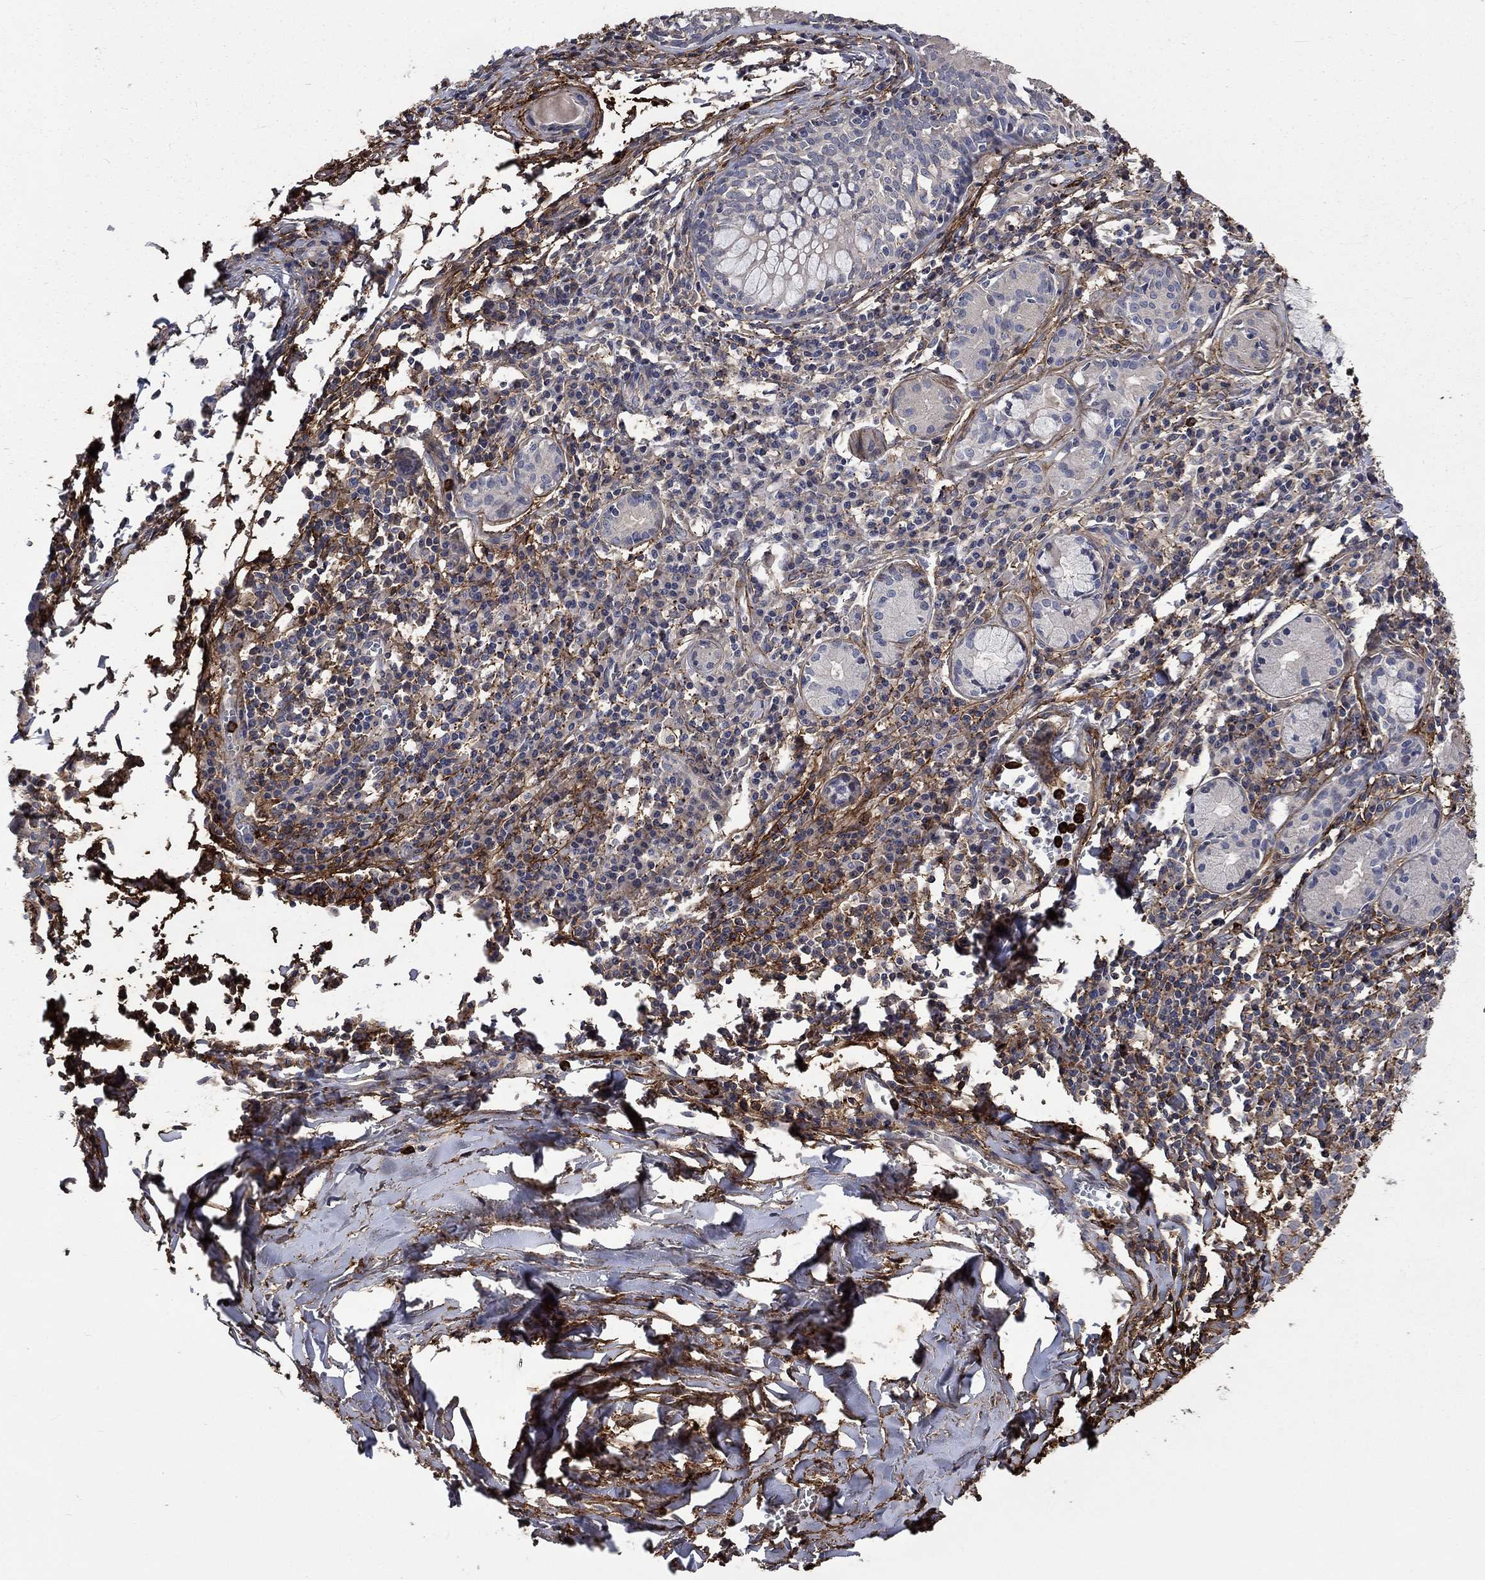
{"staining": {"intensity": "negative", "quantity": "none", "location": "none"}, "tissue": "lung cancer", "cell_type": "Tumor cells", "image_type": "cancer", "snomed": [{"axis": "morphology", "description": "Squamous cell carcinoma, NOS"}, {"axis": "topography", "description": "Lung"}], "caption": "Image shows no significant protein expression in tumor cells of lung squamous cell carcinoma.", "gene": "VCAN", "patient": {"sex": "male", "age": 57}}